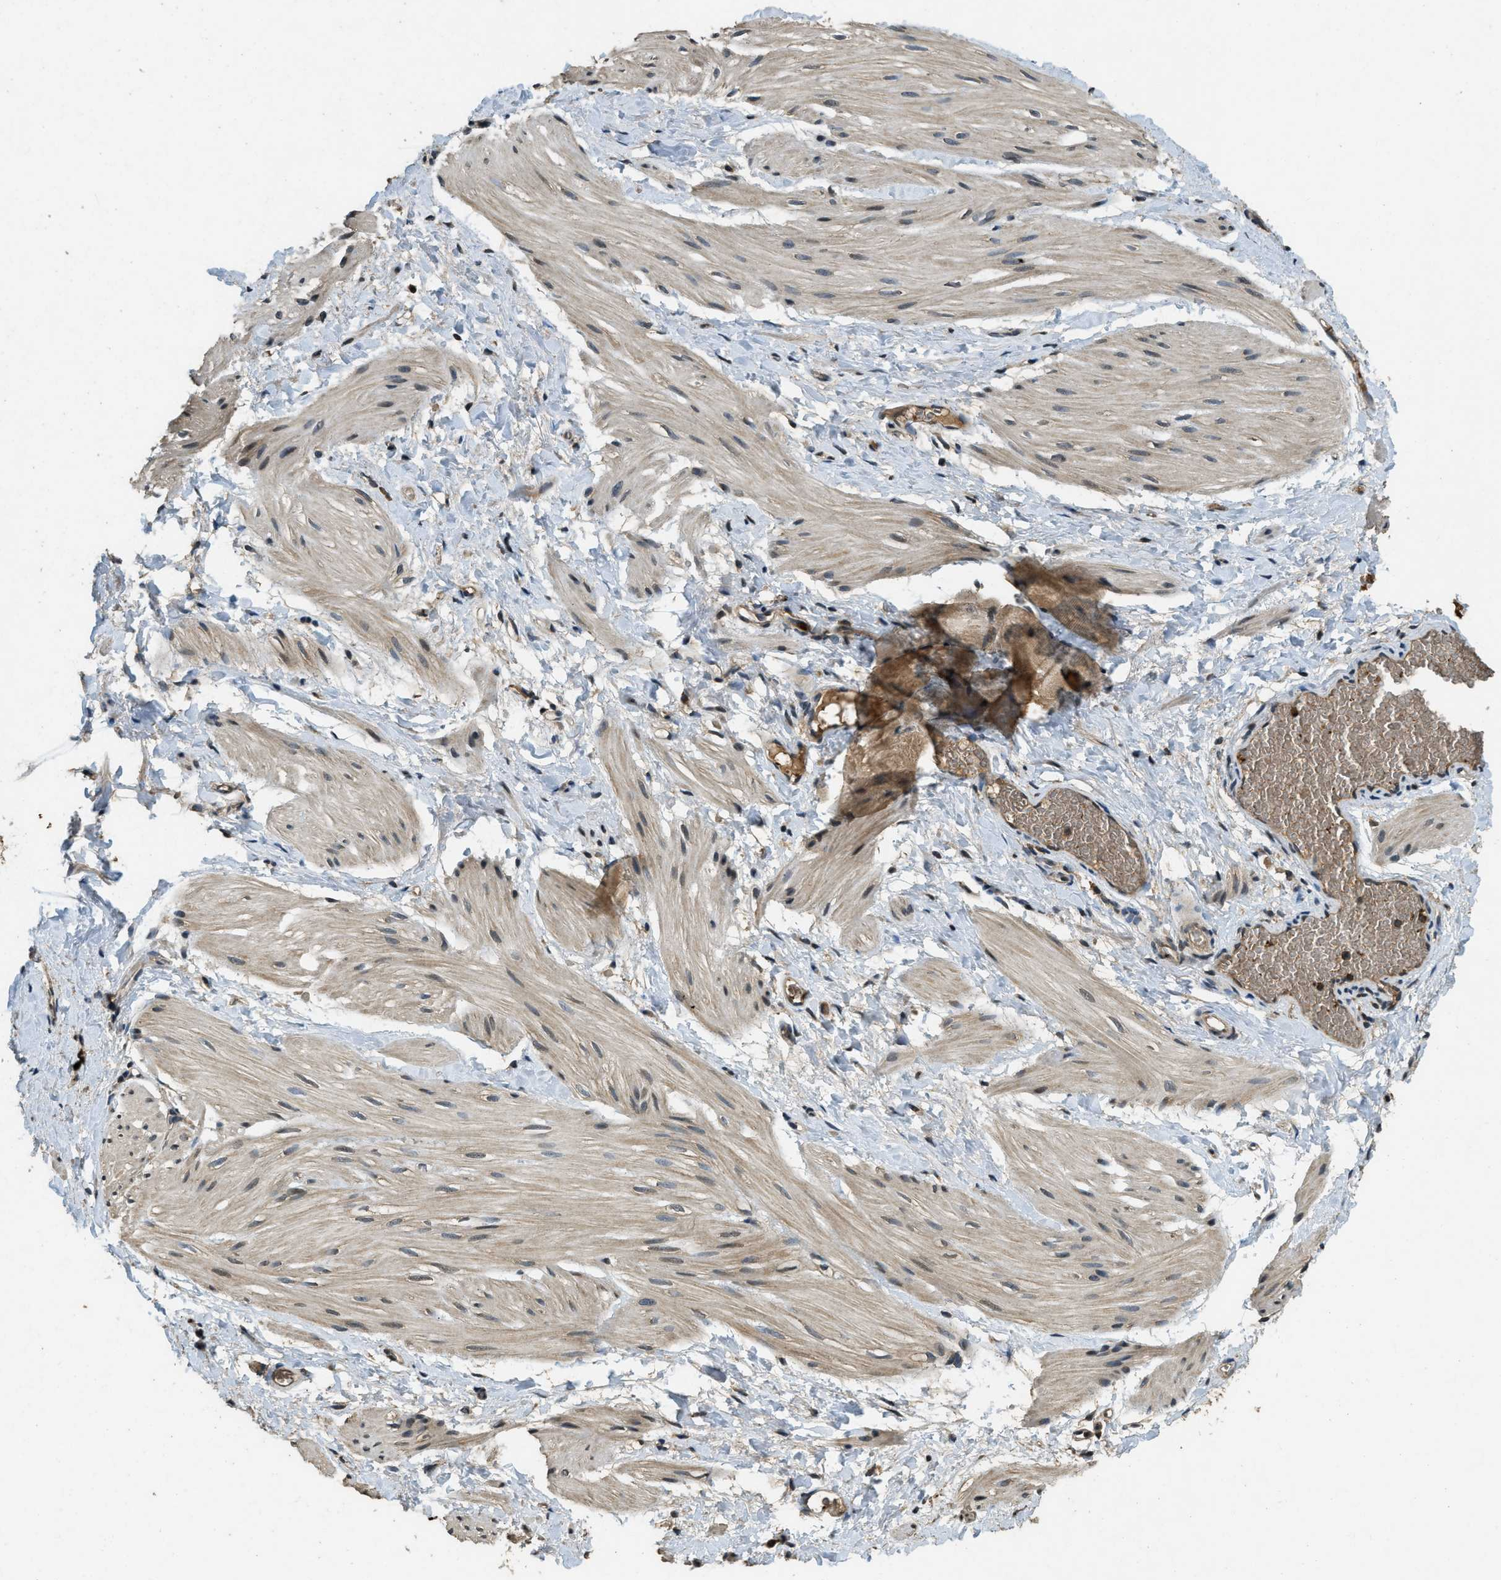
{"staining": {"intensity": "weak", "quantity": "25%-75%", "location": "cytoplasmic/membranous"}, "tissue": "smooth muscle", "cell_type": "Smooth muscle cells", "image_type": "normal", "snomed": [{"axis": "morphology", "description": "Normal tissue, NOS"}, {"axis": "topography", "description": "Smooth muscle"}], "caption": "The histopathology image shows staining of normal smooth muscle, revealing weak cytoplasmic/membranous protein staining (brown color) within smooth muscle cells. (brown staining indicates protein expression, while blue staining denotes nuclei).", "gene": "RNF141", "patient": {"sex": "male", "age": 16}}